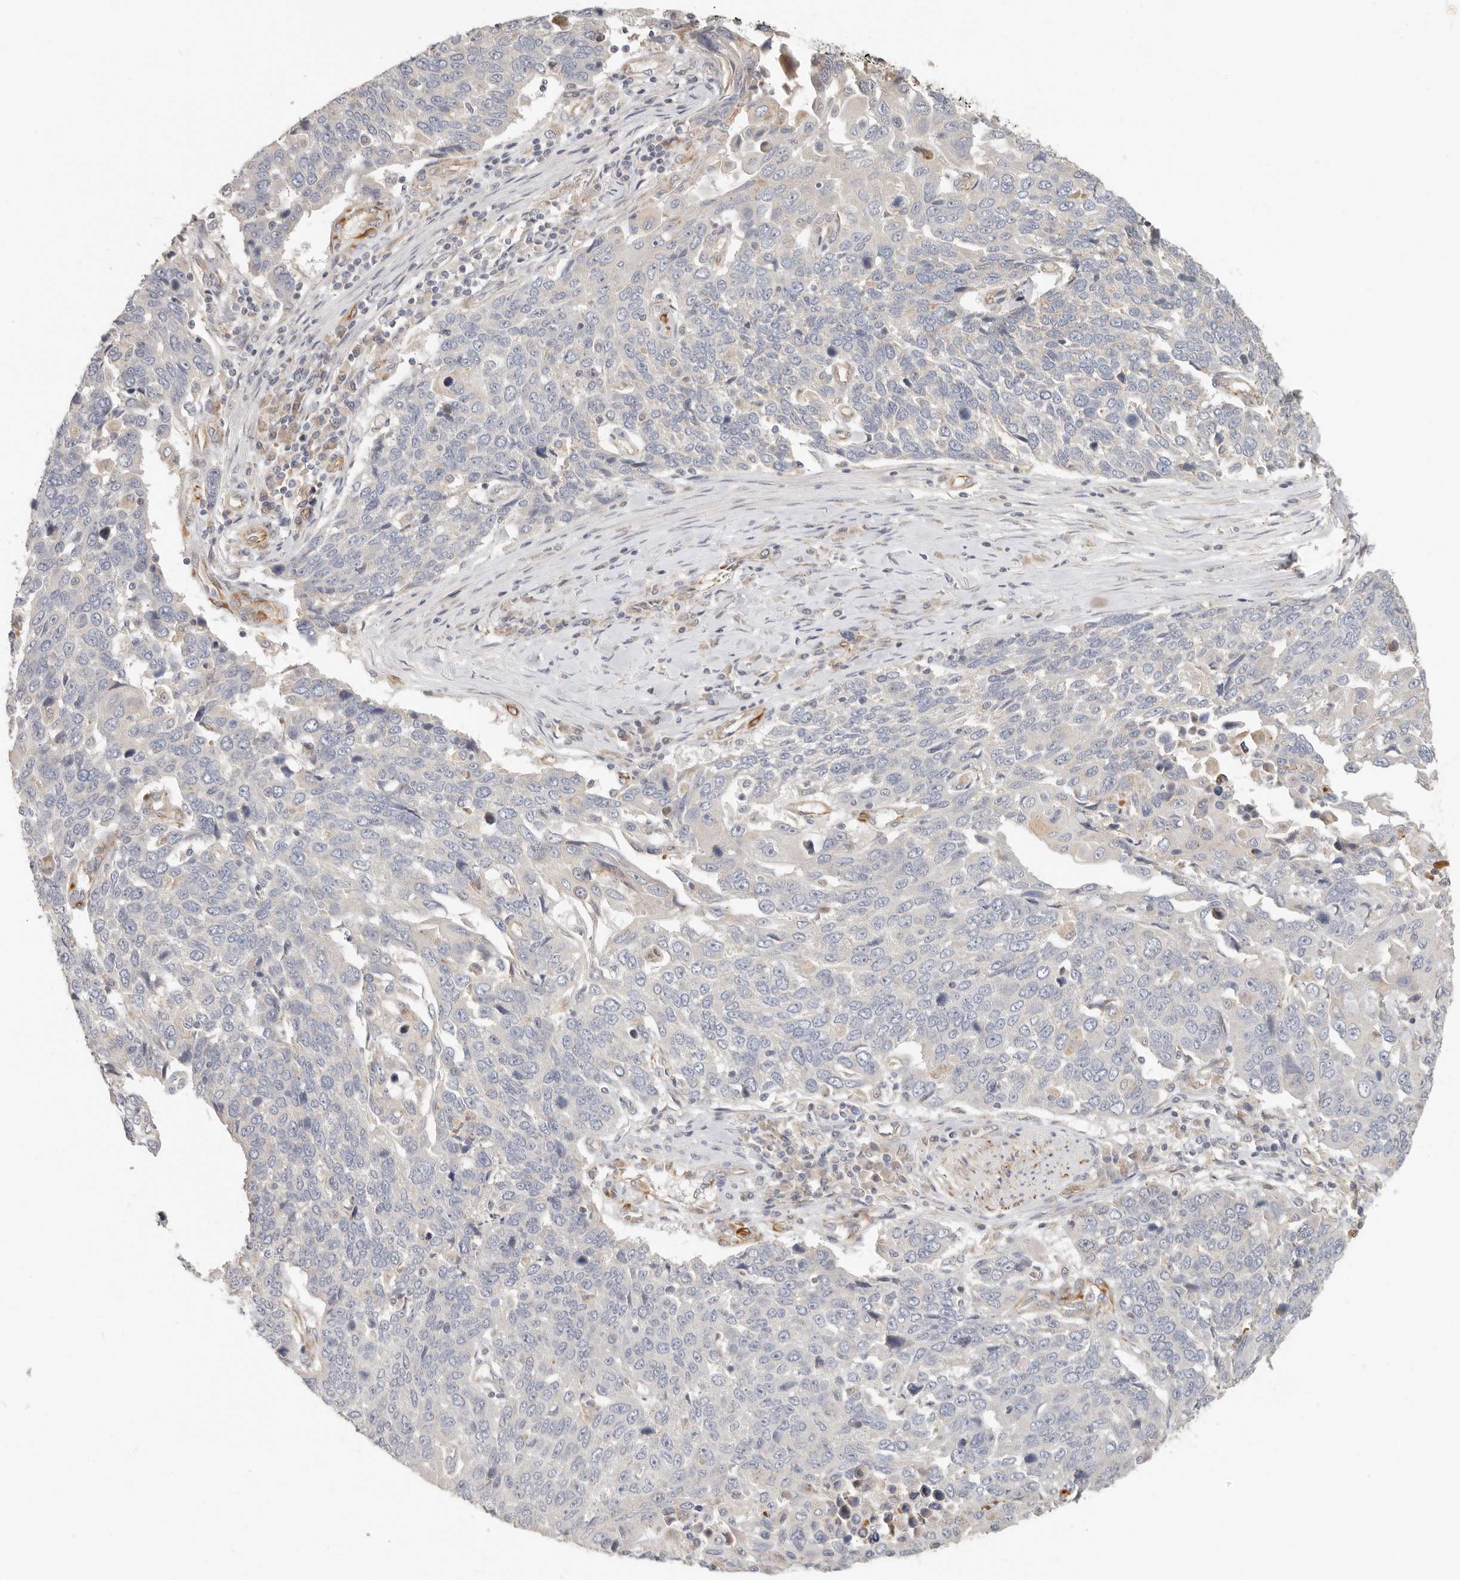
{"staining": {"intensity": "negative", "quantity": "none", "location": "none"}, "tissue": "lung cancer", "cell_type": "Tumor cells", "image_type": "cancer", "snomed": [{"axis": "morphology", "description": "Squamous cell carcinoma, NOS"}, {"axis": "topography", "description": "Lung"}], "caption": "A photomicrograph of lung cancer stained for a protein demonstrates no brown staining in tumor cells.", "gene": "SPRING1", "patient": {"sex": "male", "age": 66}}